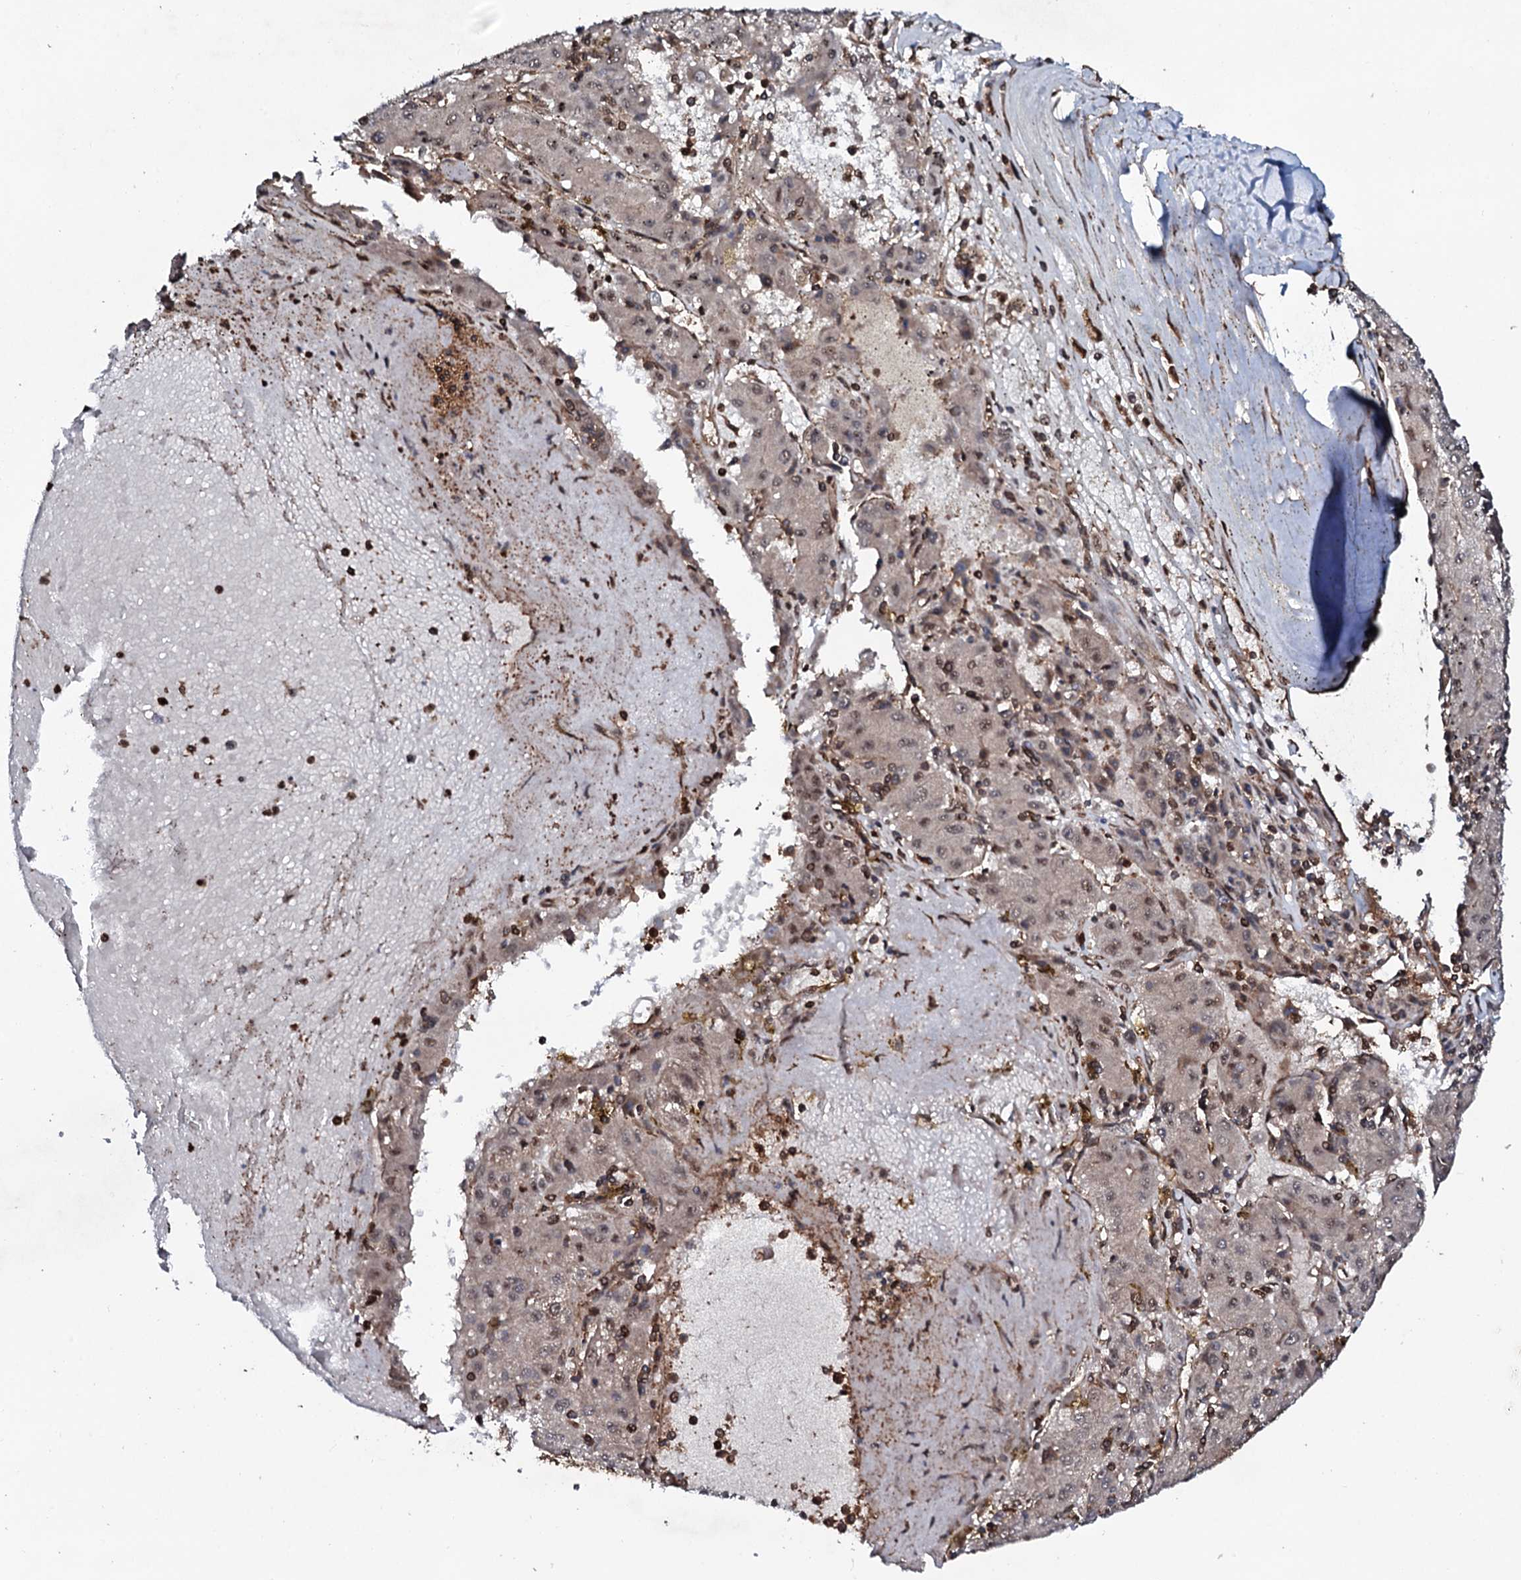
{"staining": {"intensity": "weak", "quantity": "25%-75%", "location": "cytoplasmic/membranous"}, "tissue": "liver cancer", "cell_type": "Tumor cells", "image_type": "cancer", "snomed": [{"axis": "morphology", "description": "Carcinoma, Hepatocellular, NOS"}, {"axis": "topography", "description": "Liver"}], "caption": "Immunohistochemistry (IHC) of liver hepatocellular carcinoma shows low levels of weak cytoplasmic/membranous staining in about 25%-75% of tumor cells. Nuclei are stained in blue.", "gene": "COG6", "patient": {"sex": "male", "age": 72}}